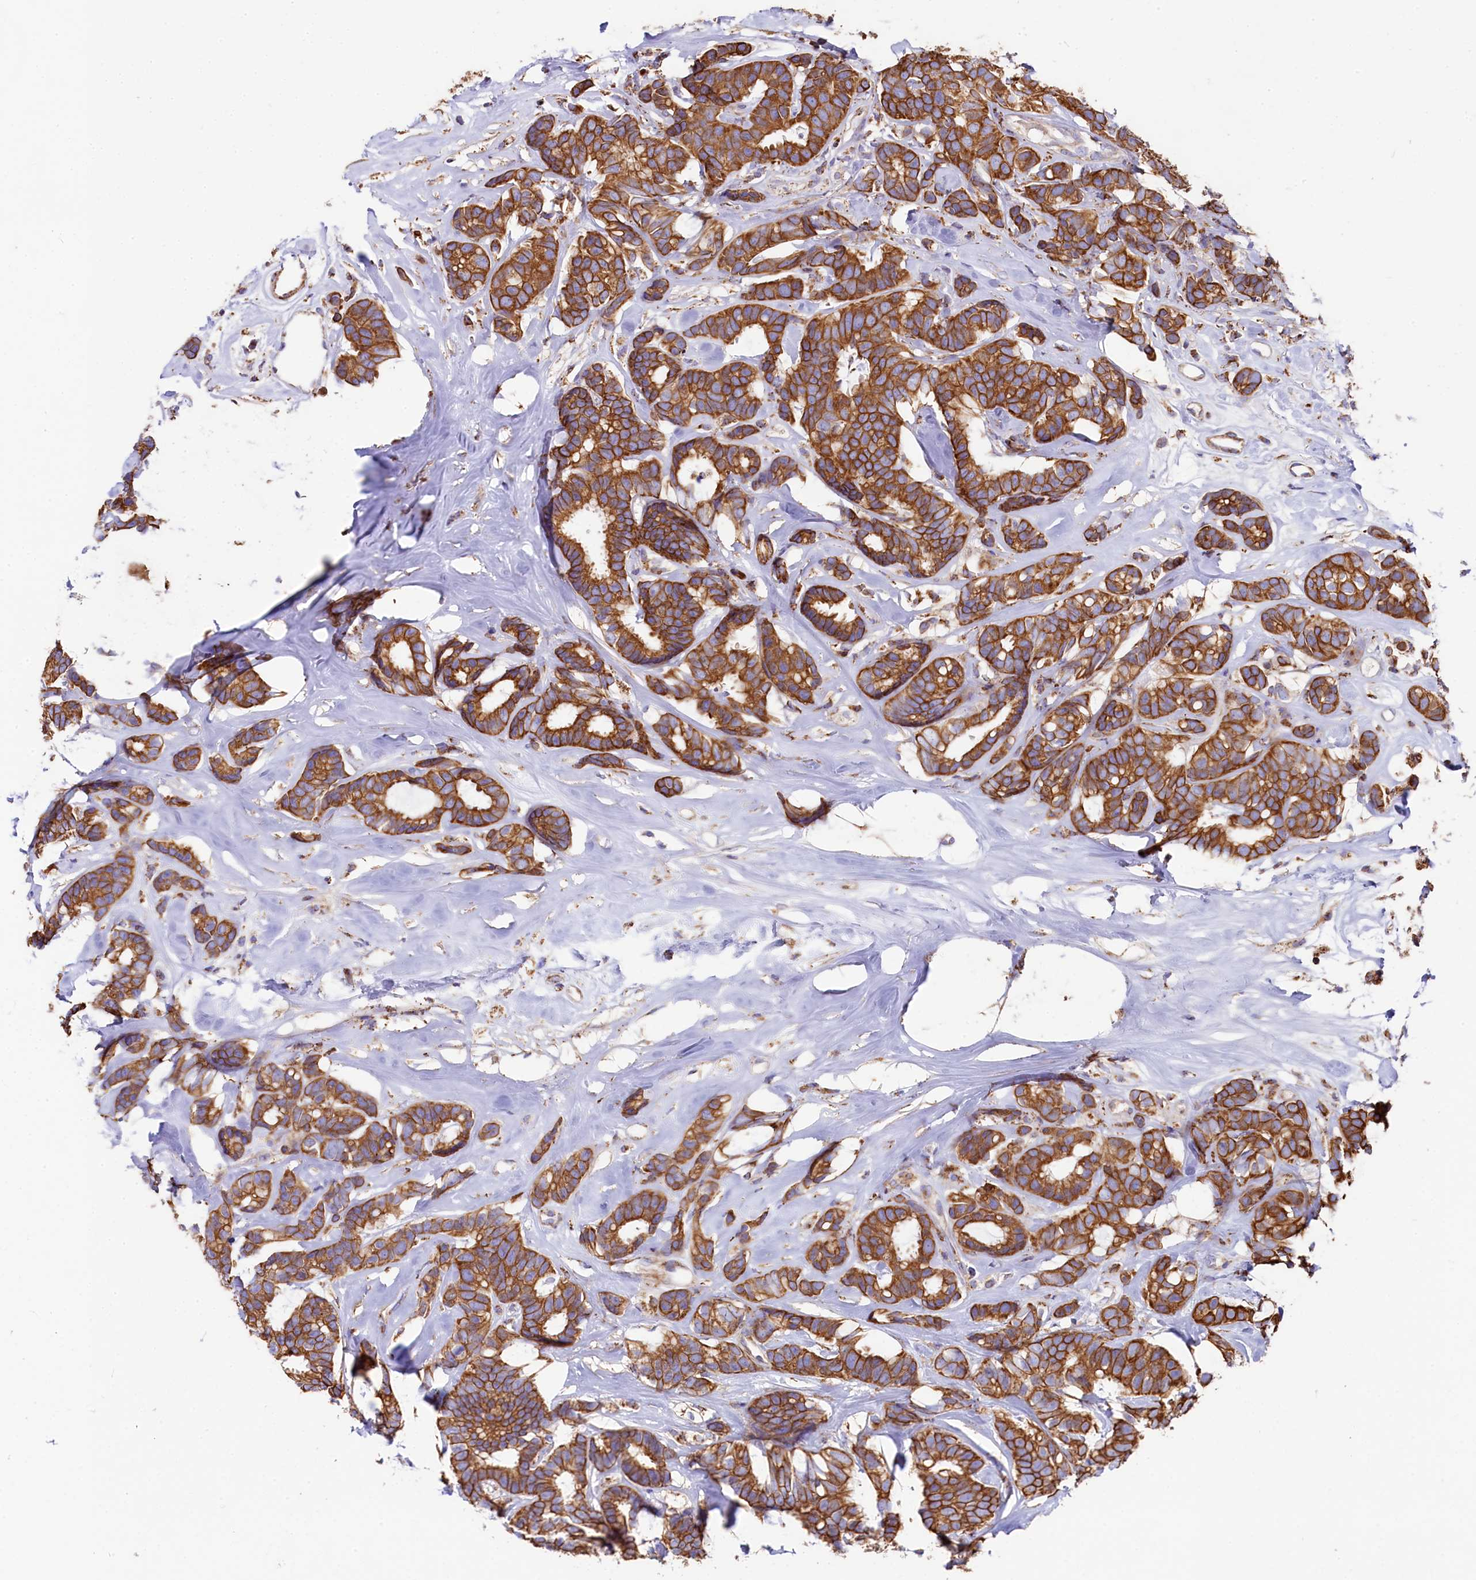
{"staining": {"intensity": "strong", "quantity": ">75%", "location": "cytoplasmic/membranous"}, "tissue": "breast cancer", "cell_type": "Tumor cells", "image_type": "cancer", "snomed": [{"axis": "morphology", "description": "Duct carcinoma"}, {"axis": "topography", "description": "Breast"}], "caption": "IHC staining of breast cancer, which shows high levels of strong cytoplasmic/membranous positivity in approximately >75% of tumor cells indicating strong cytoplasmic/membranous protein staining. The staining was performed using DAB (brown) for protein detection and nuclei were counterstained in hematoxylin (blue).", "gene": "CLYBL", "patient": {"sex": "female", "age": 87}}